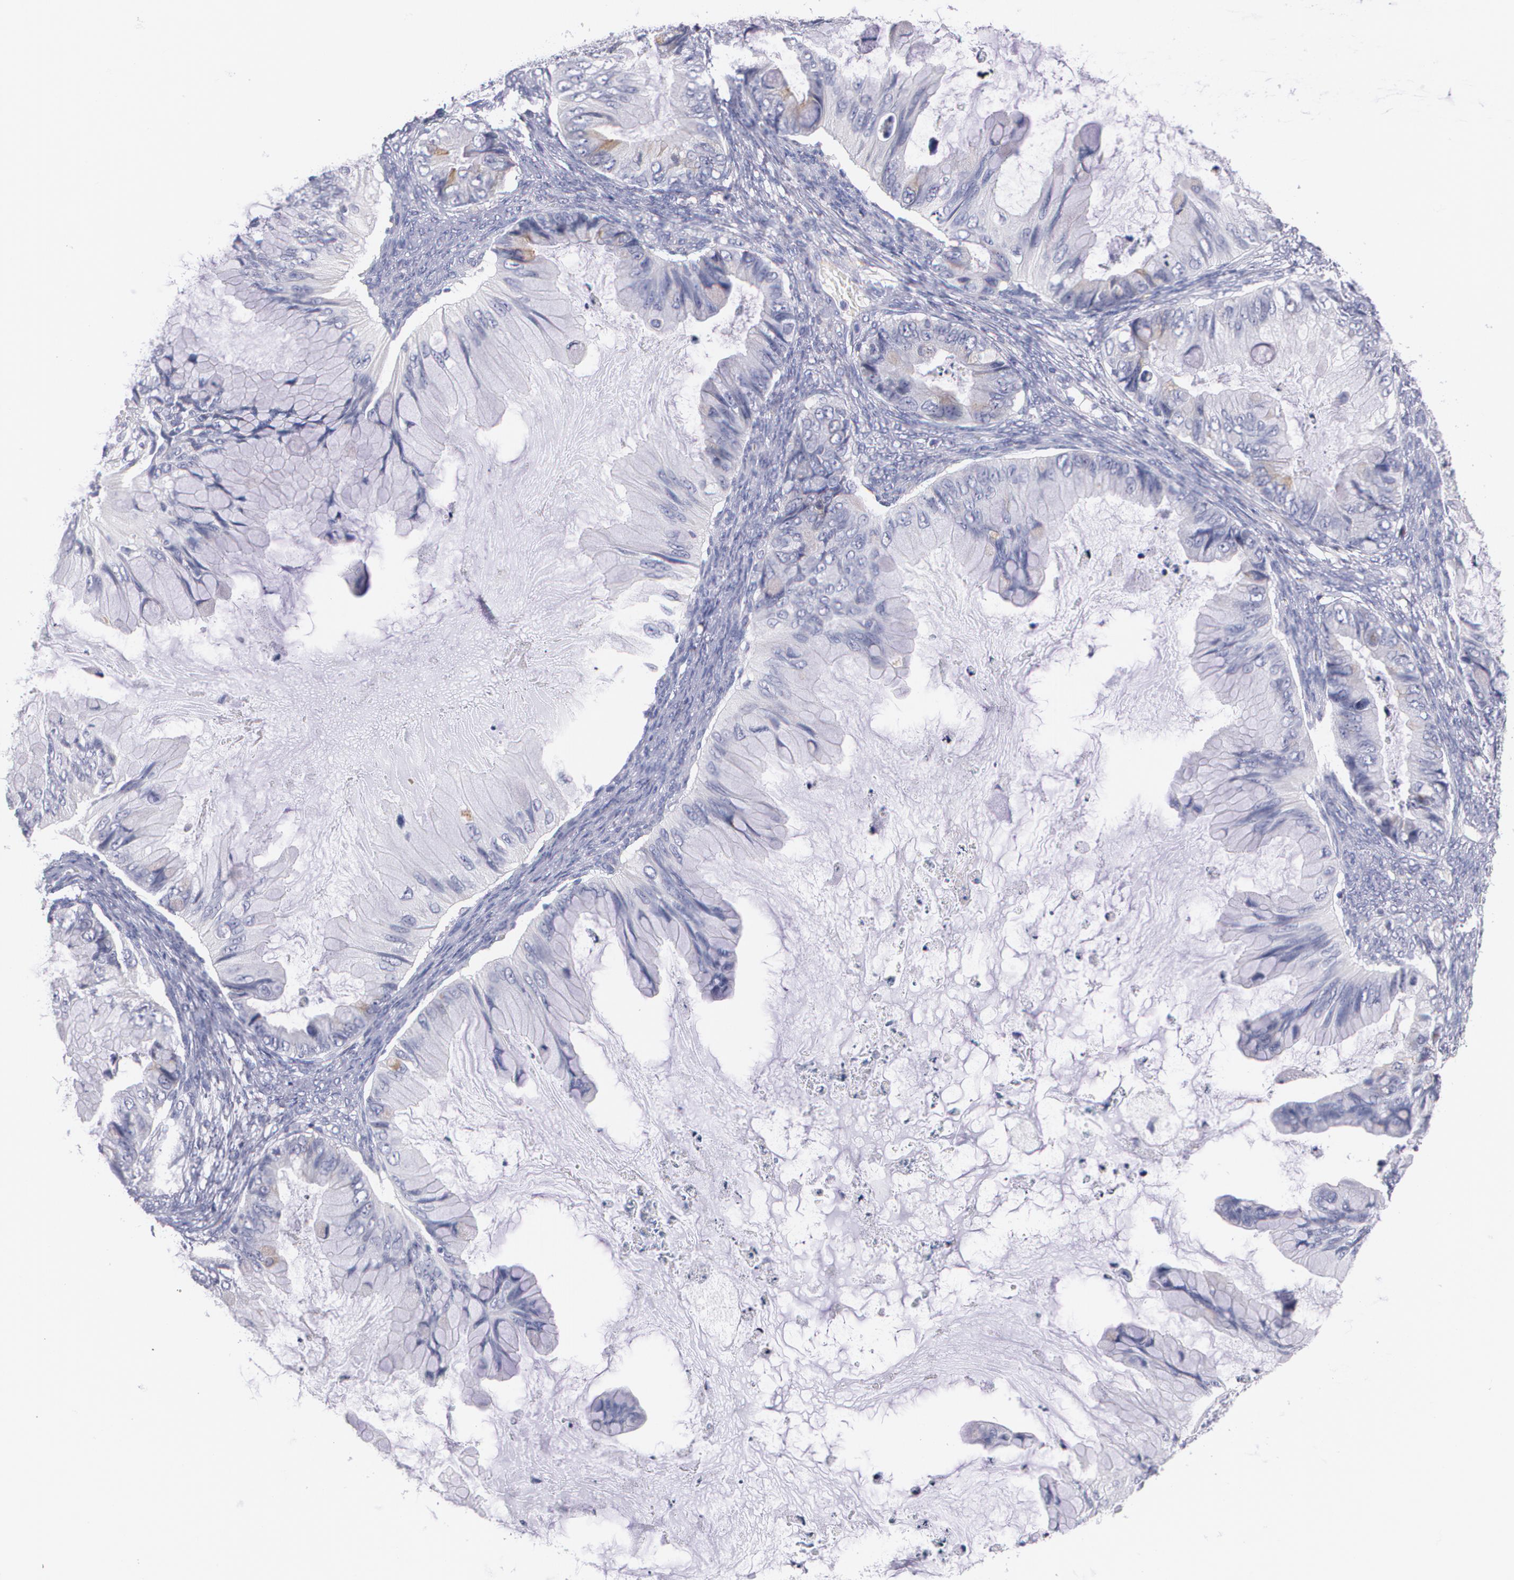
{"staining": {"intensity": "negative", "quantity": "none", "location": "none"}, "tissue": "ovarian cancer", "cell_type": "Tumor cells", "image_type": "cancer", "snomed": [{"axis": "morphology", "description": "Cystadenocarcinoma, mucinous, NOS"}, {"axis": "topography", "description": "Ovary"}], "caption": "IHC photomicrograph of neoplastic tissue: human ovarian cancer (mucinous cystadenocarcinoma) stained with DAB displays no significant protein staining in tumor cells. (DAB immunohistochemistry, high magnification).", "gene": "HMMR", "patient": {"sex": "female", "age": 36}}